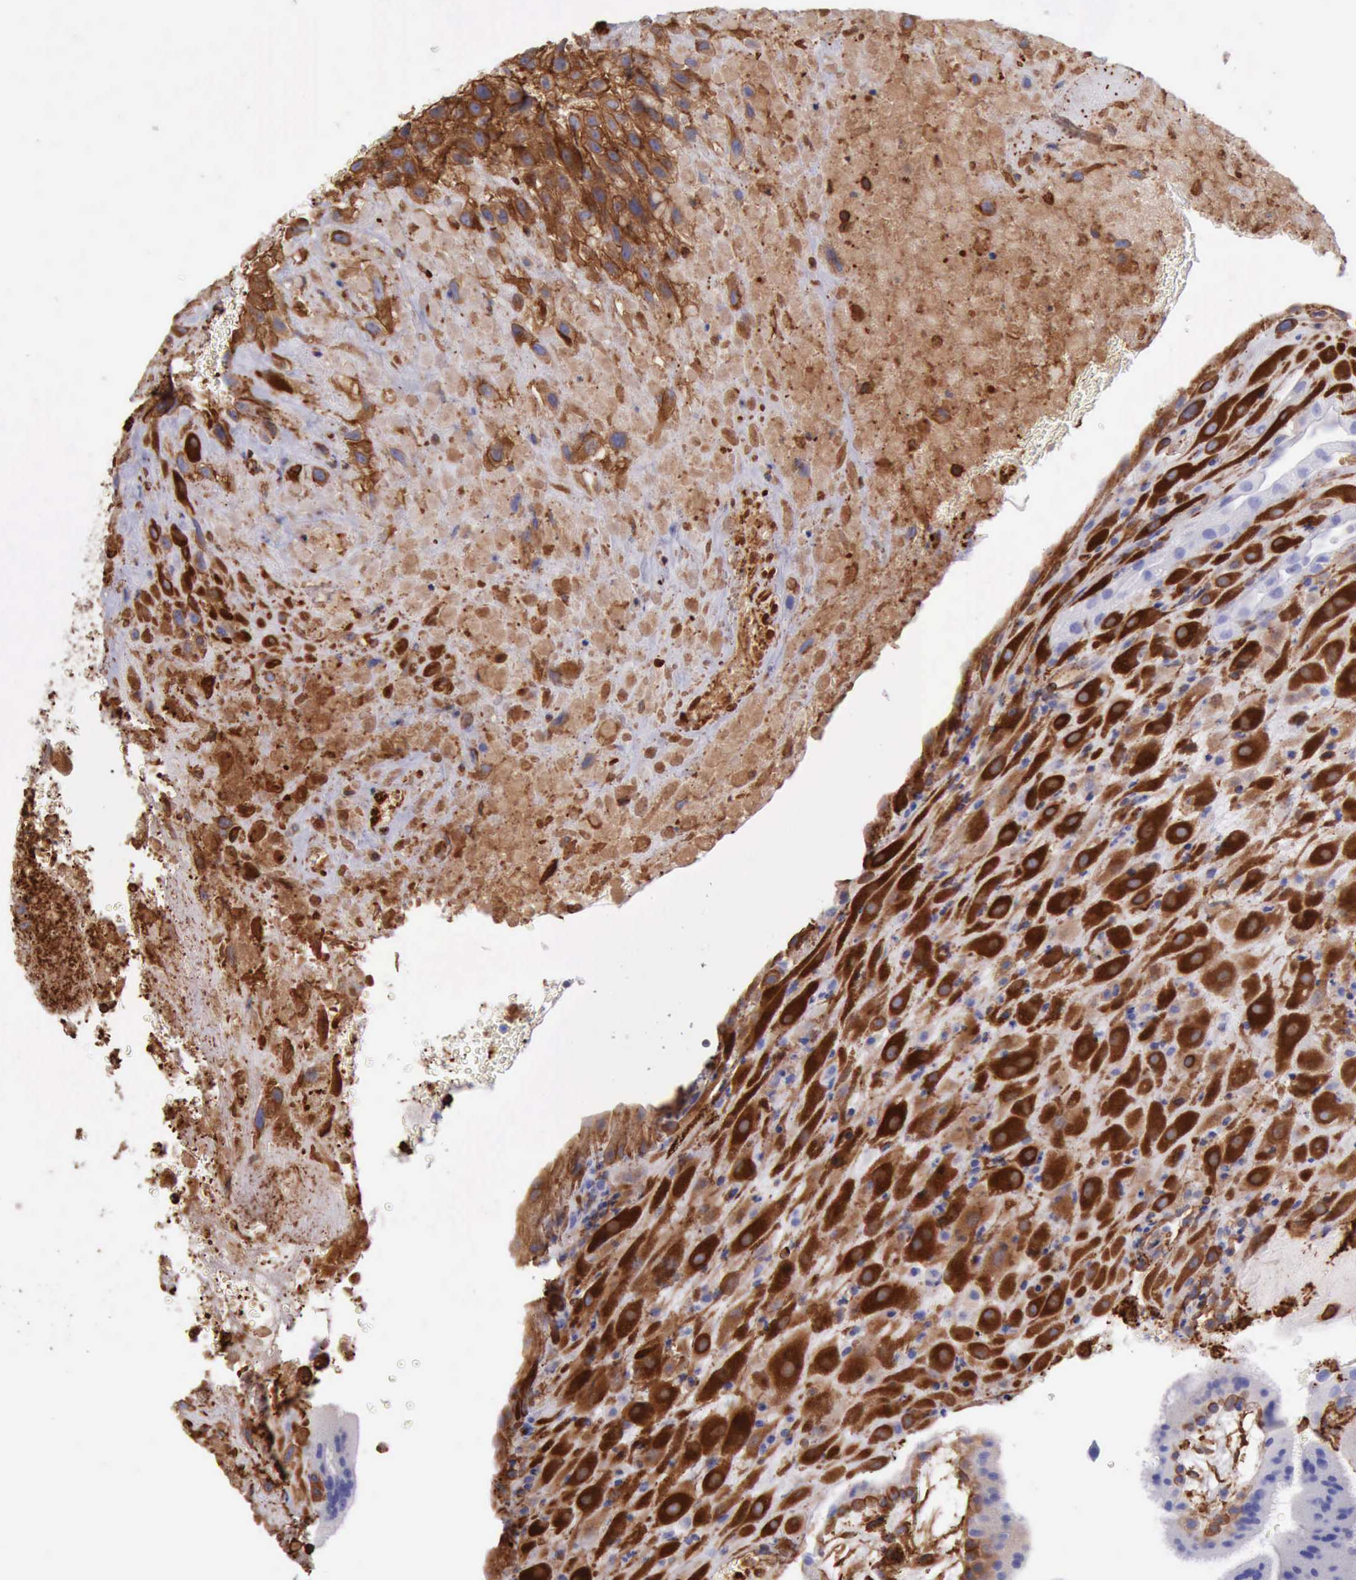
{"staining": {"intensity": "negative", "quantity": "none", "location": "none"}, "tissue": "placenta", "cell_type": "Trophoblastic cells", "image_type": "normal", "snomed": [{"axis": "morphology", "description": "Normal tissue, NOS"}, {"axis": "topography", "description": "Placenta"}], "caption": "DAB (3,3'-diaminobenzidine) immunohistochemical staining of benign human placenta exhibits no significant expression in trophoblastic cells.", "gene": "FLNA", "patient": {"sex": "female", "age": 19}}